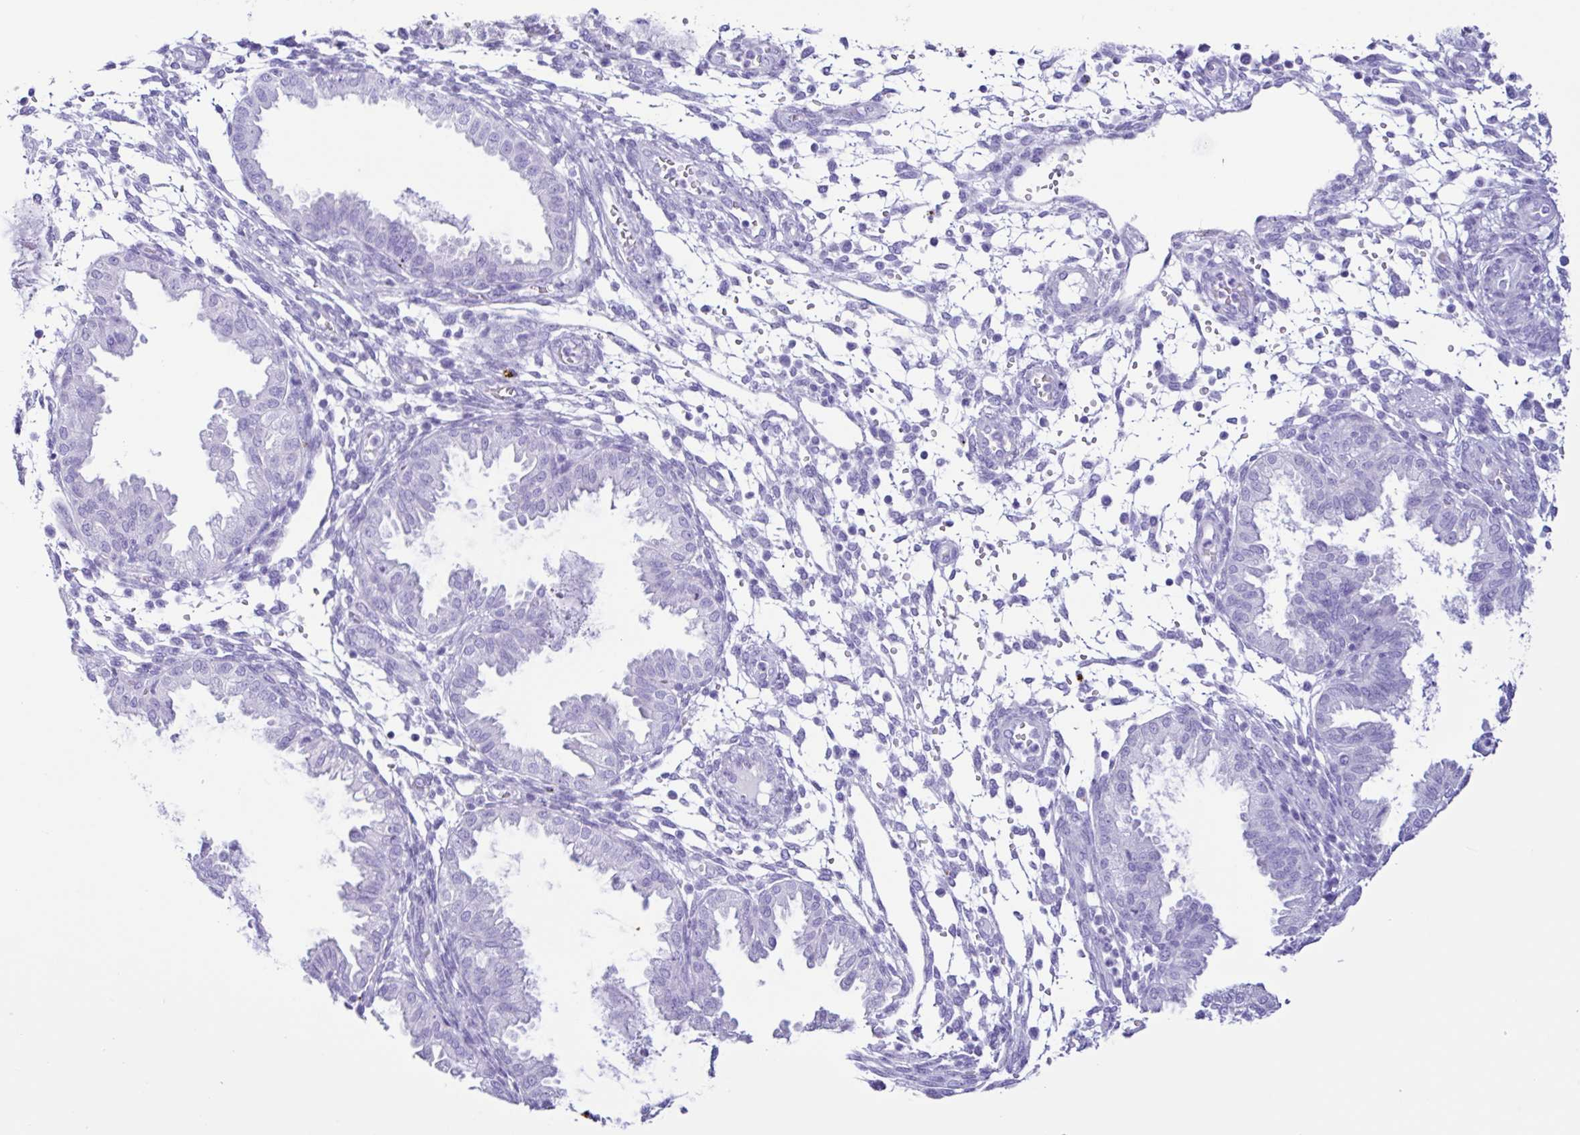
{"staining": {"intensity": "negative", "quantity": "none", "location": "none"}, "tissue": "endometrium", "cell_type": "Cells in endometrial stroma", "image_type": "normal", "snomed": [{"axis": "morphology", "description": "Normal tissue, NOS"}, {"axis": "topography", "description": "Endometrium"}], "caption": "High power microscopy photomicrograph of an immunohistochemistry micrograph of benign endometrium, revealing no significant positivity in cells in endometrial stroma.", "gene": "PIGF", "patient": {"sex": "female", "age": 33}}